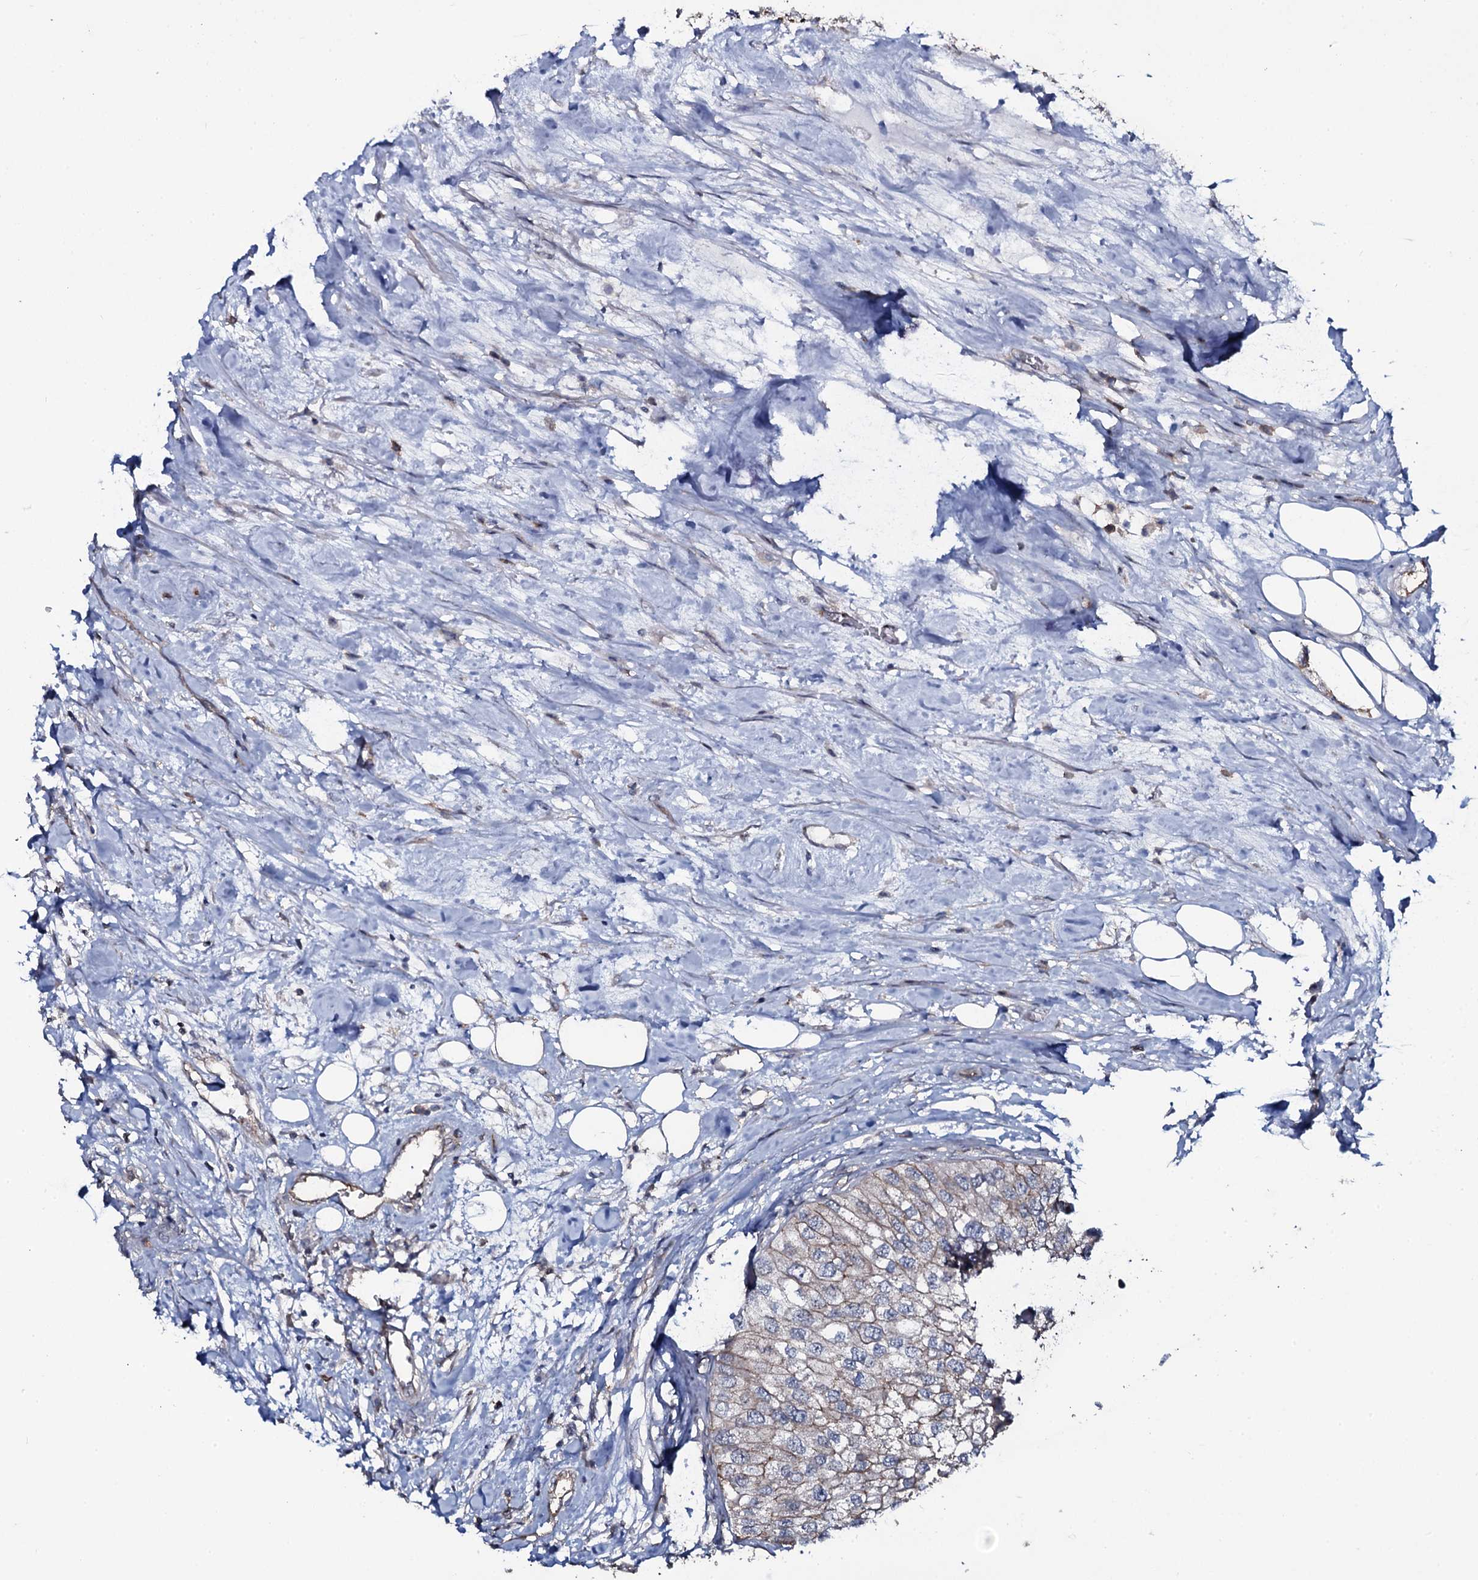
{"staining": {"intensity": "weak", "quantity": ">75%", "location": "cytoplasmic/membranous"}, "tissue": "urothelial cancer", "cell_type": "Tumor cells", "image_type": "cancer", "snomed": [{"axis": "morphology", "description": "Urothelial carcinoma, High grade"}, {"axis": "topography", "description": "Urinary bladder"}], "caption": "Protein analysis of high-grade urothelial carcinoma tissue reveals weak cytoplasmic/membranous positivity in about >75% of tumor cells.", "gene": "SNAP23", "patient": {"sex": "male", "age": 64}}